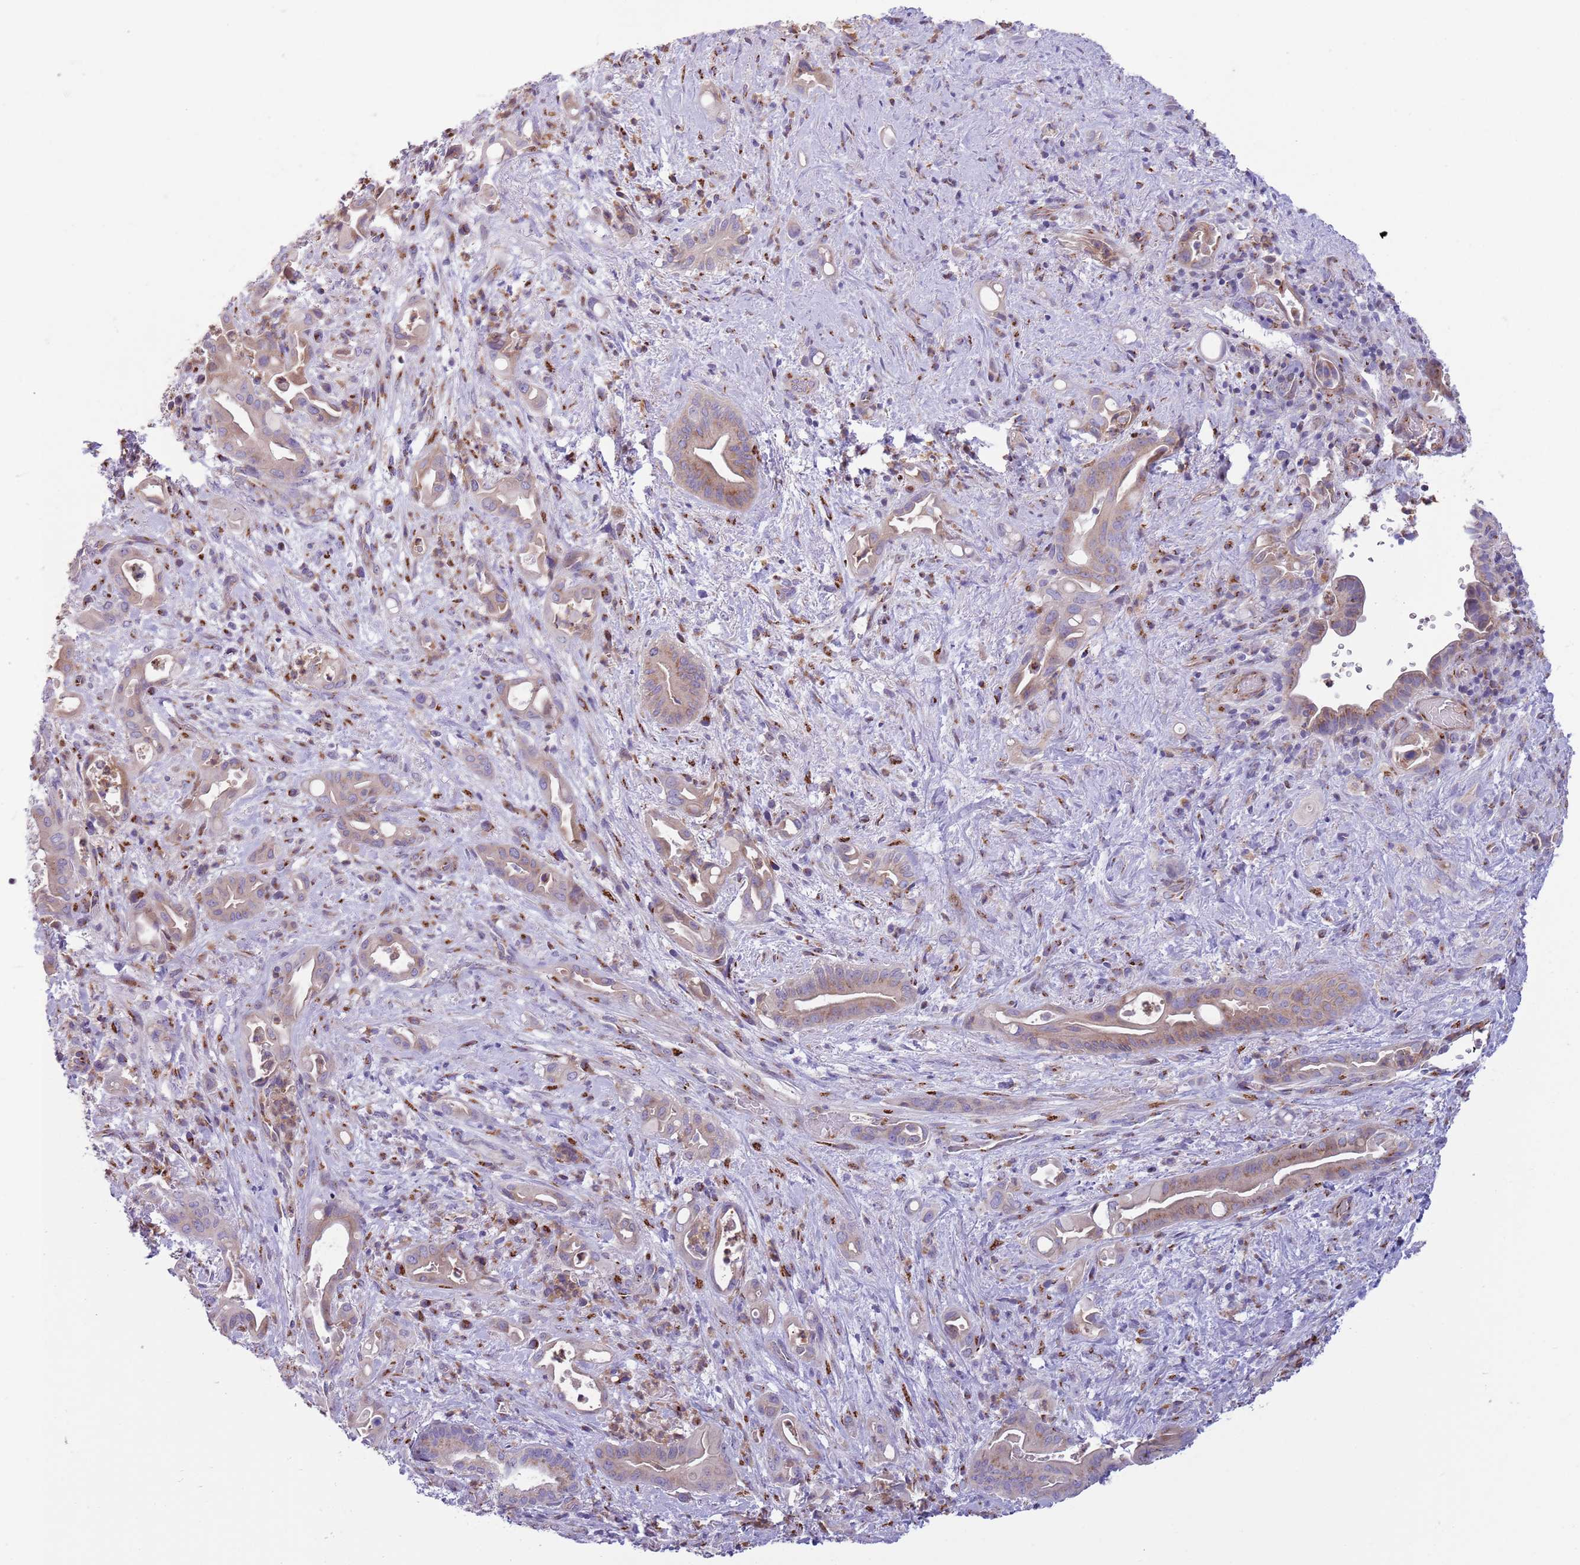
{"staining": {"intensity": "weak", "quantity": "25%-75%", "location": "cytoplasmic/membranous"}, "tissue": "liver cancer", "cell_type": "Tumor cells", "image_type": "cancer", "snomed": [{"axis": "morphology", "description": "Cholangiocarcinoma"}, {"axis": "topography", "description": "Liver"}], "caption": "Immunohistochemistry (IHC) micrograph of cholangiocarcinoma (liver) stained for a protein (brown), which displays low levels of weak cytoplasmic/membranous positivity in approximately 25%-75% of tumor cells.", "gene": "C20orf96", "patient": {"sex": "female", "age": 68}}